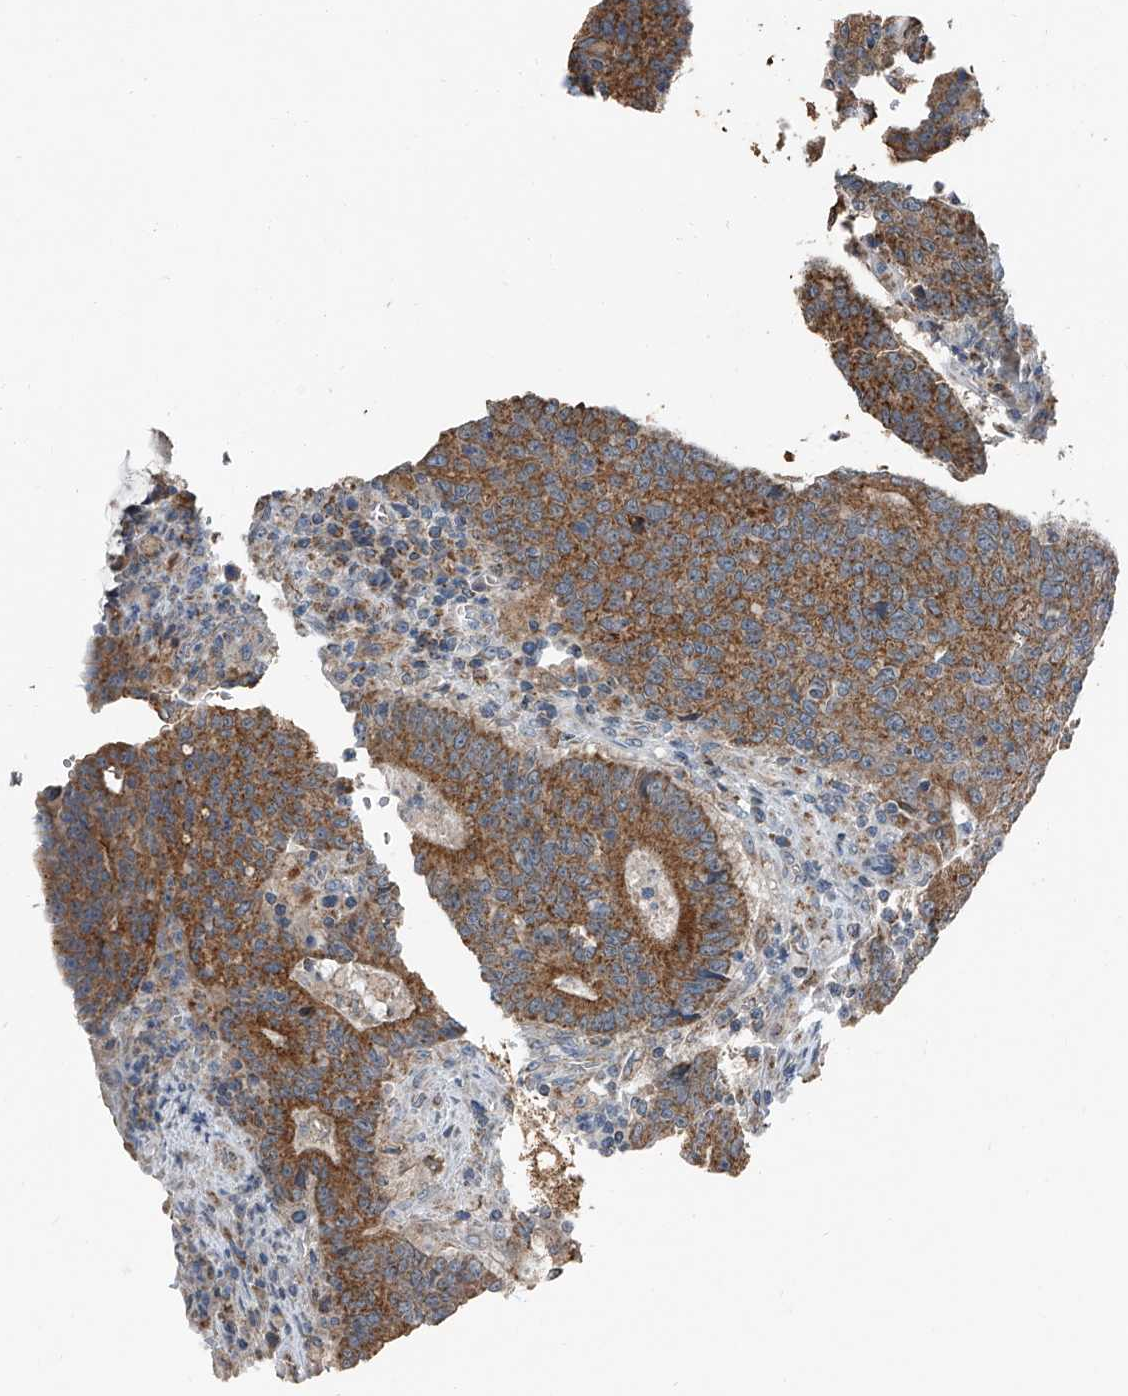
{"staining": {"intensity": "strong", "quantity": ">75%", "location": "cytoplasmic/membranous"}, "tissue": "colorectal cancer", "cell_type": "Tumor cells", "image_type": "cancer", "snomed": [{"axis": "morphology", "description": "Adenocarcinoma, NOS"}, {"axis": "topography", "description": "Colon"}], "caption": "This micrograph demonstrates IHC staining of human colorectal cancer, with high strong cytoplasmic/membranous positivity in about >75% of tumor cells.", "gene": "CHRNA7", "patient": {"sex": "female", "age": 75}}